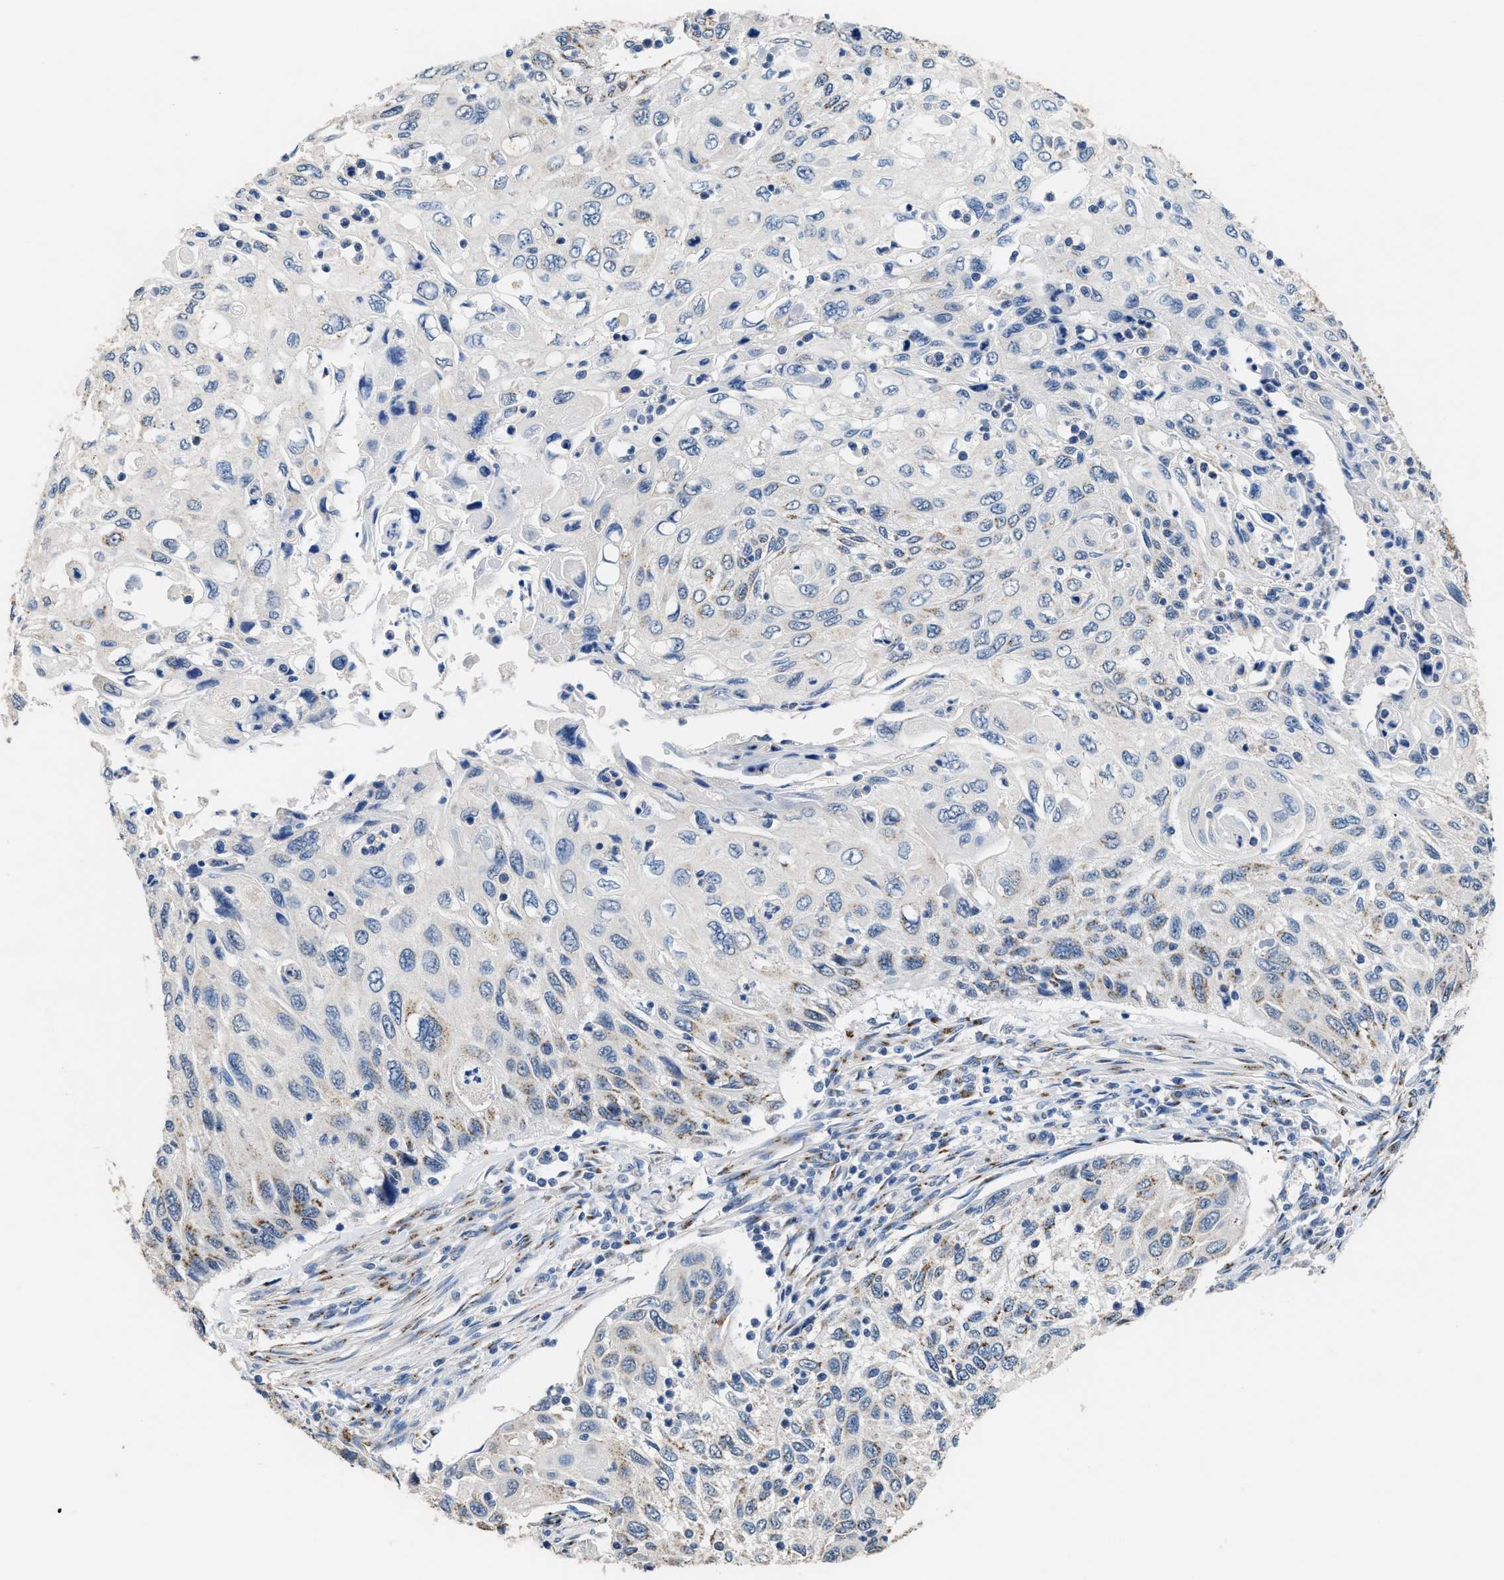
{"staining": {"intensity": "weak", "quantity": "<25%", "location": "cytoplasmic/membranous"}, "tissue": "cervical cancer", "cell_type": "Tumor cells", "image_type": "cancer", "snomed": [{"axis": "morphology", "description": "Squamous cell carcinoma, NOS"}, {"axis": "topography", "description": "Cervix"}], "caption": "Immunohistochemistry (IHC) image of human cervical squamous cell carcinoma stained for a protein (brown), which displays no staining in tumor cells. (DAB immunohistochemistry (IHC), high magnification).", "gene": "GOLM1", "patient": {"sex": "female", "age": 70}}